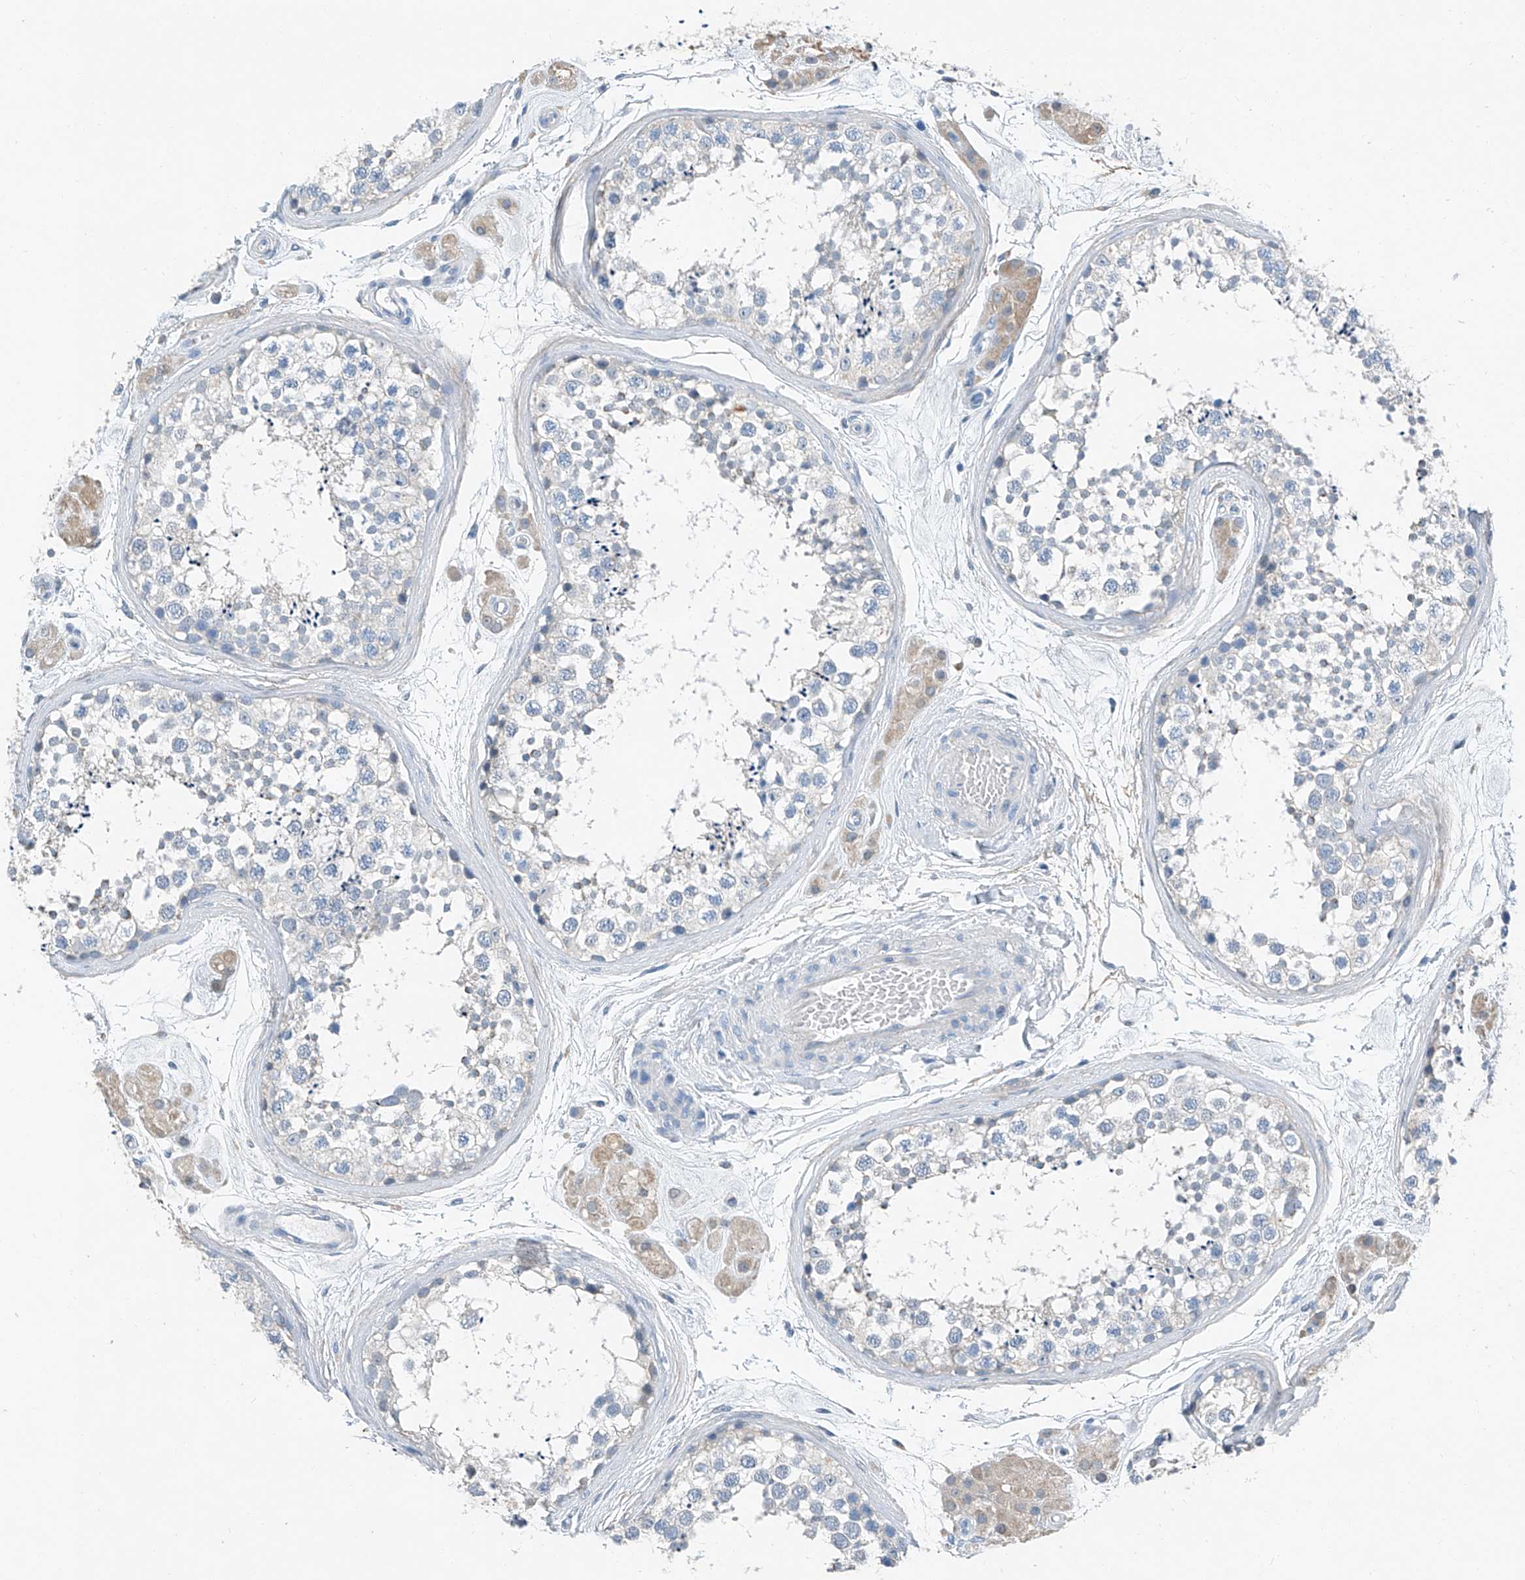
{"staining": {"intensity": "negative", "quantity": "none", "location": "none"}, "tissue": "testis", "cell_type": "Cells in seminiferous ducts", "image_type": "normal", "snomed": [{"axis": "morphology", "description": "Normal tissue, NOS"}, {"axis": "topography", "description": "Testis"}], "caption": "The histopathology image exhibits no significant staining in cells in seminiferous ducts of testis.", "gene": "MDGA1", "patient": {"sex": "male", "age": 56}}